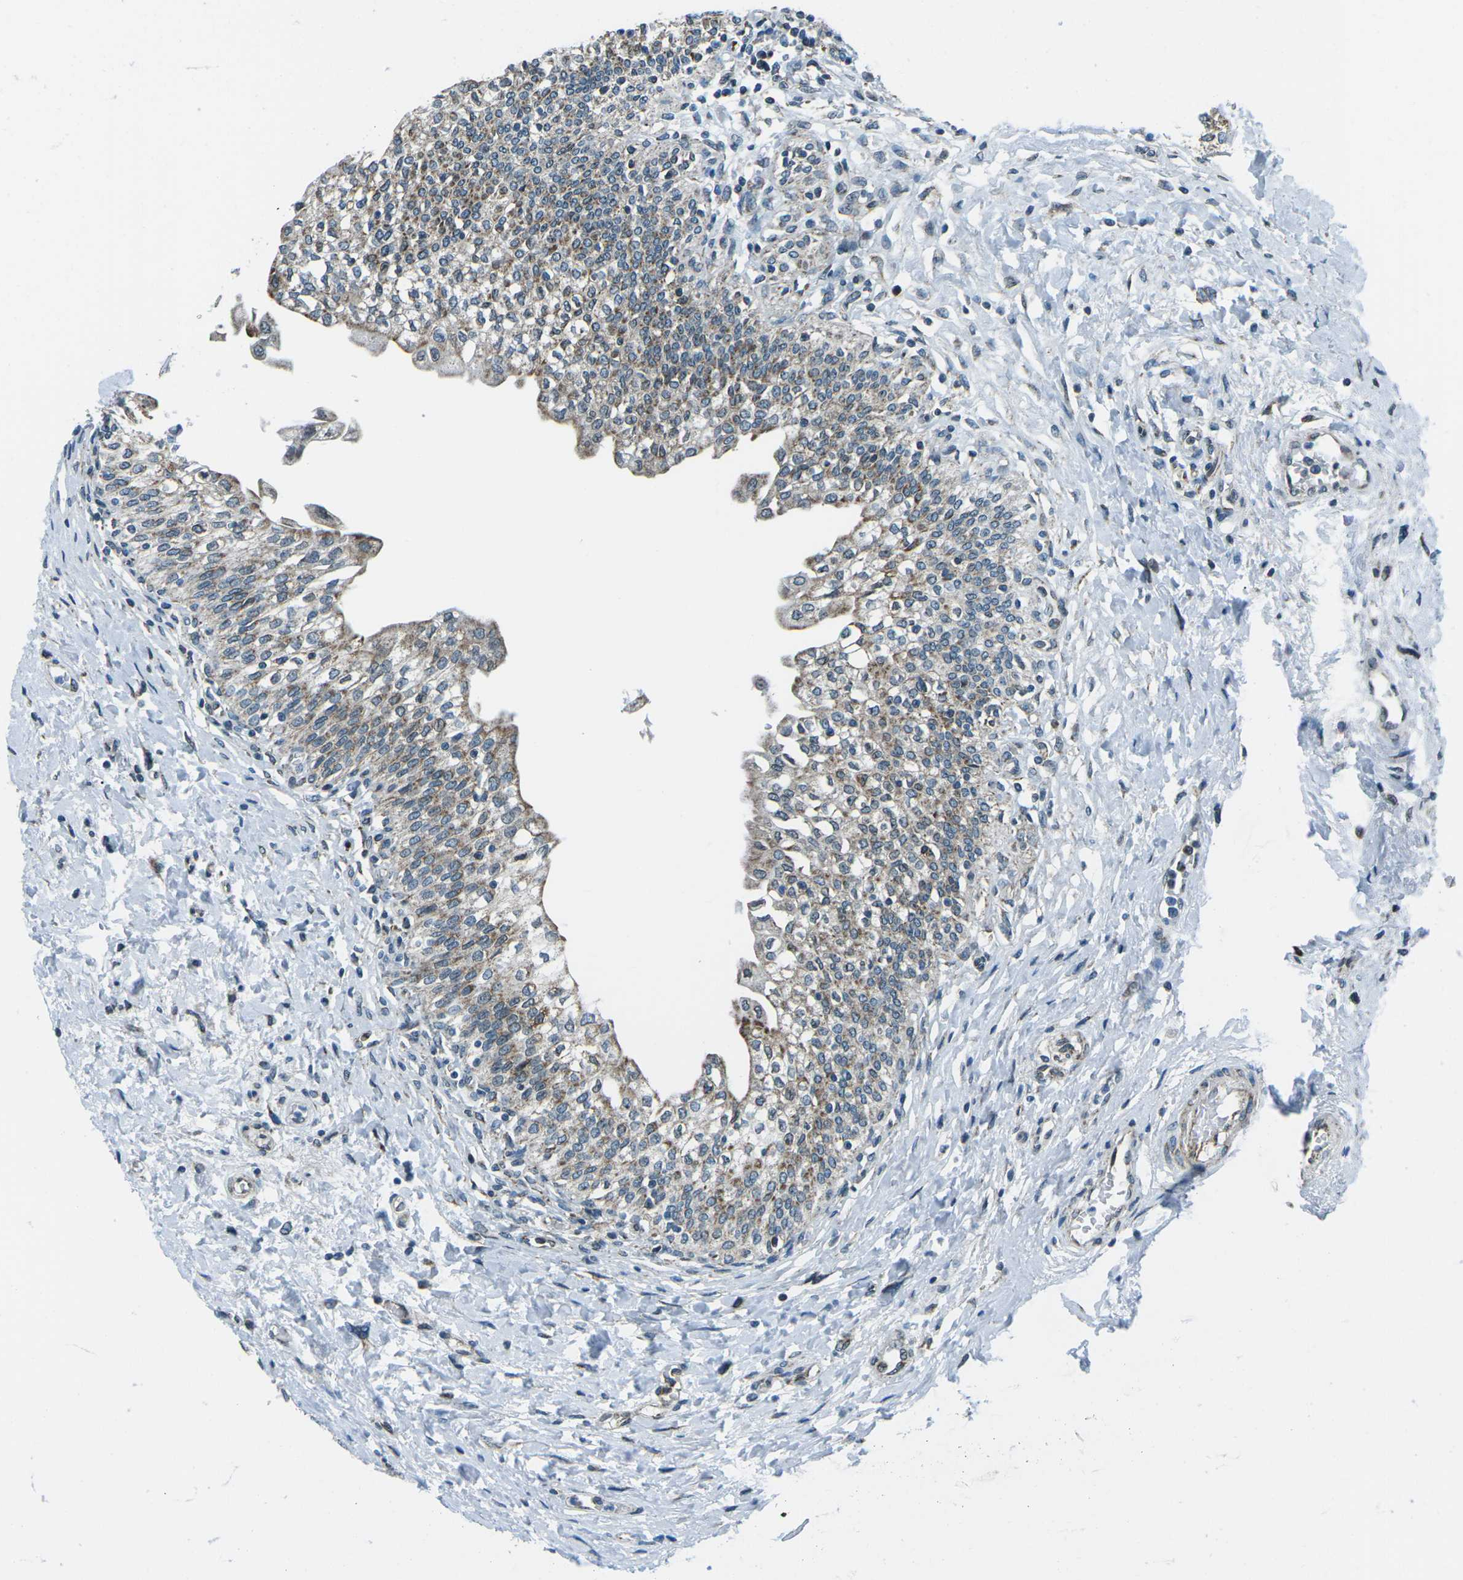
{"staining": {"intensity": "moderate", "quantity": "25%-75%", "location": "cytoplasmic/membranous"}, "tissue": "urinary bladder", "cell_type": "Urothelial cells", "image_type": "normal", "snomed": [{"axis": "morphology", "description": "Normal tissue, NOS"}, {"axis": "topography", "description": "Urinary bladder"}], "caption": "This is a photomicrograph of IHC staining of unremarkable urinary bladder, which shows moderate positivity in the cytoplasmic/membranous of urothelial cells.", "gene": "RFESD", "patient": {"sex": "male", "age": 55}}